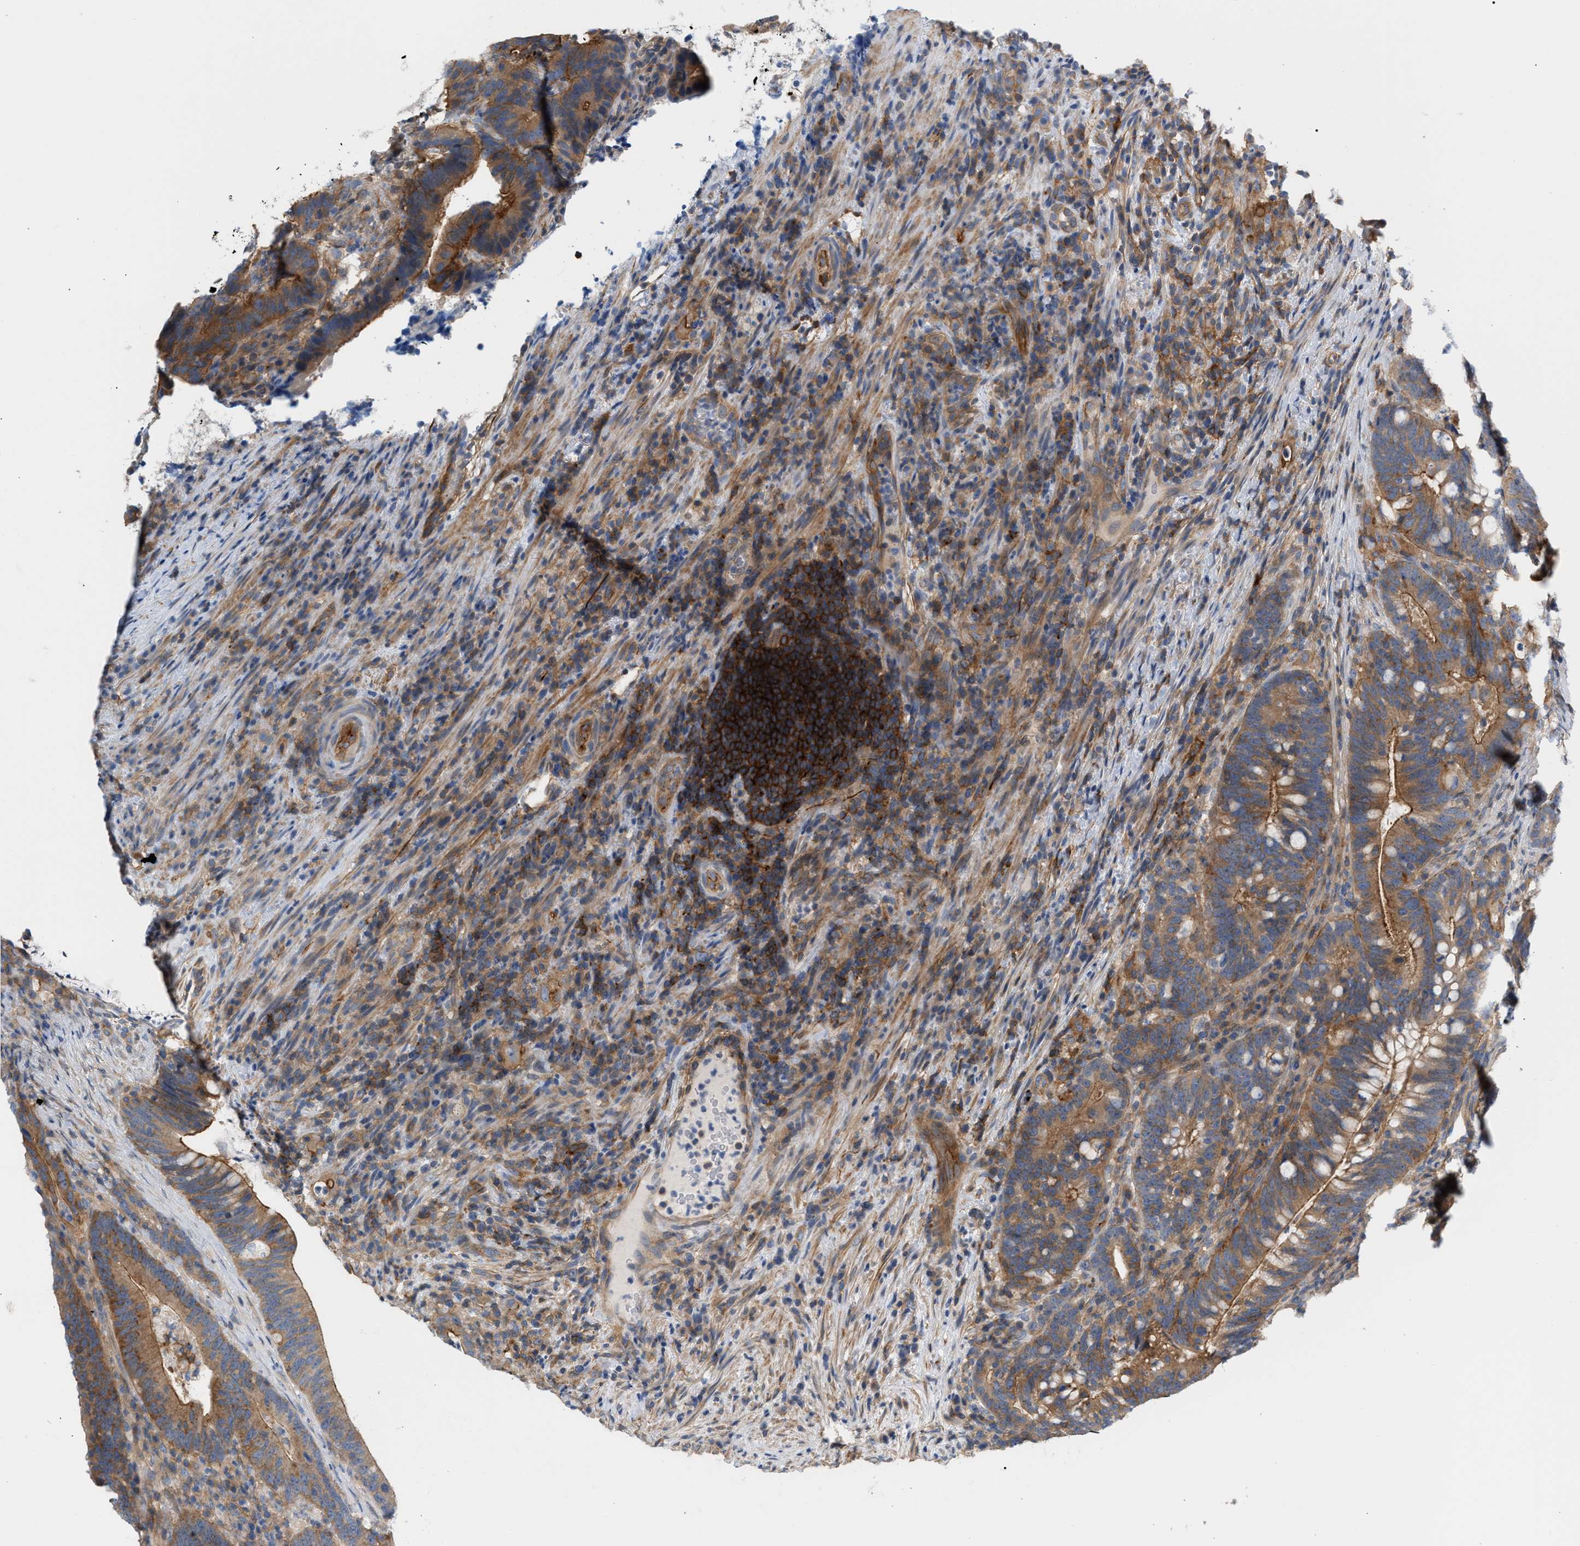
{"staining": {"intensity": "moderate", "quantity": "25%-75%", "location": "cytoplasmic/membranous"}, "tissue": "colorectal cancer", "cell_type": "Tumor cells", "image_type": "cancer", "snomed": [{"axis": "morphology", "description": "Adenocarcinoma, NOS"}, {"axis": "topography", "description": "Colon"}], "caption": "The immunohistochemical stain labels moderate cytoplasmic/membranous positivity in tumor cells of adenocarcinoma (colorectal) tissue. Using DAB (brown) and hematoxylin (blue) stains, captured at high magnification using brightfield microscopy.", "gene": "LRCH1", "patient": {"sex": "female", "age": 66}}